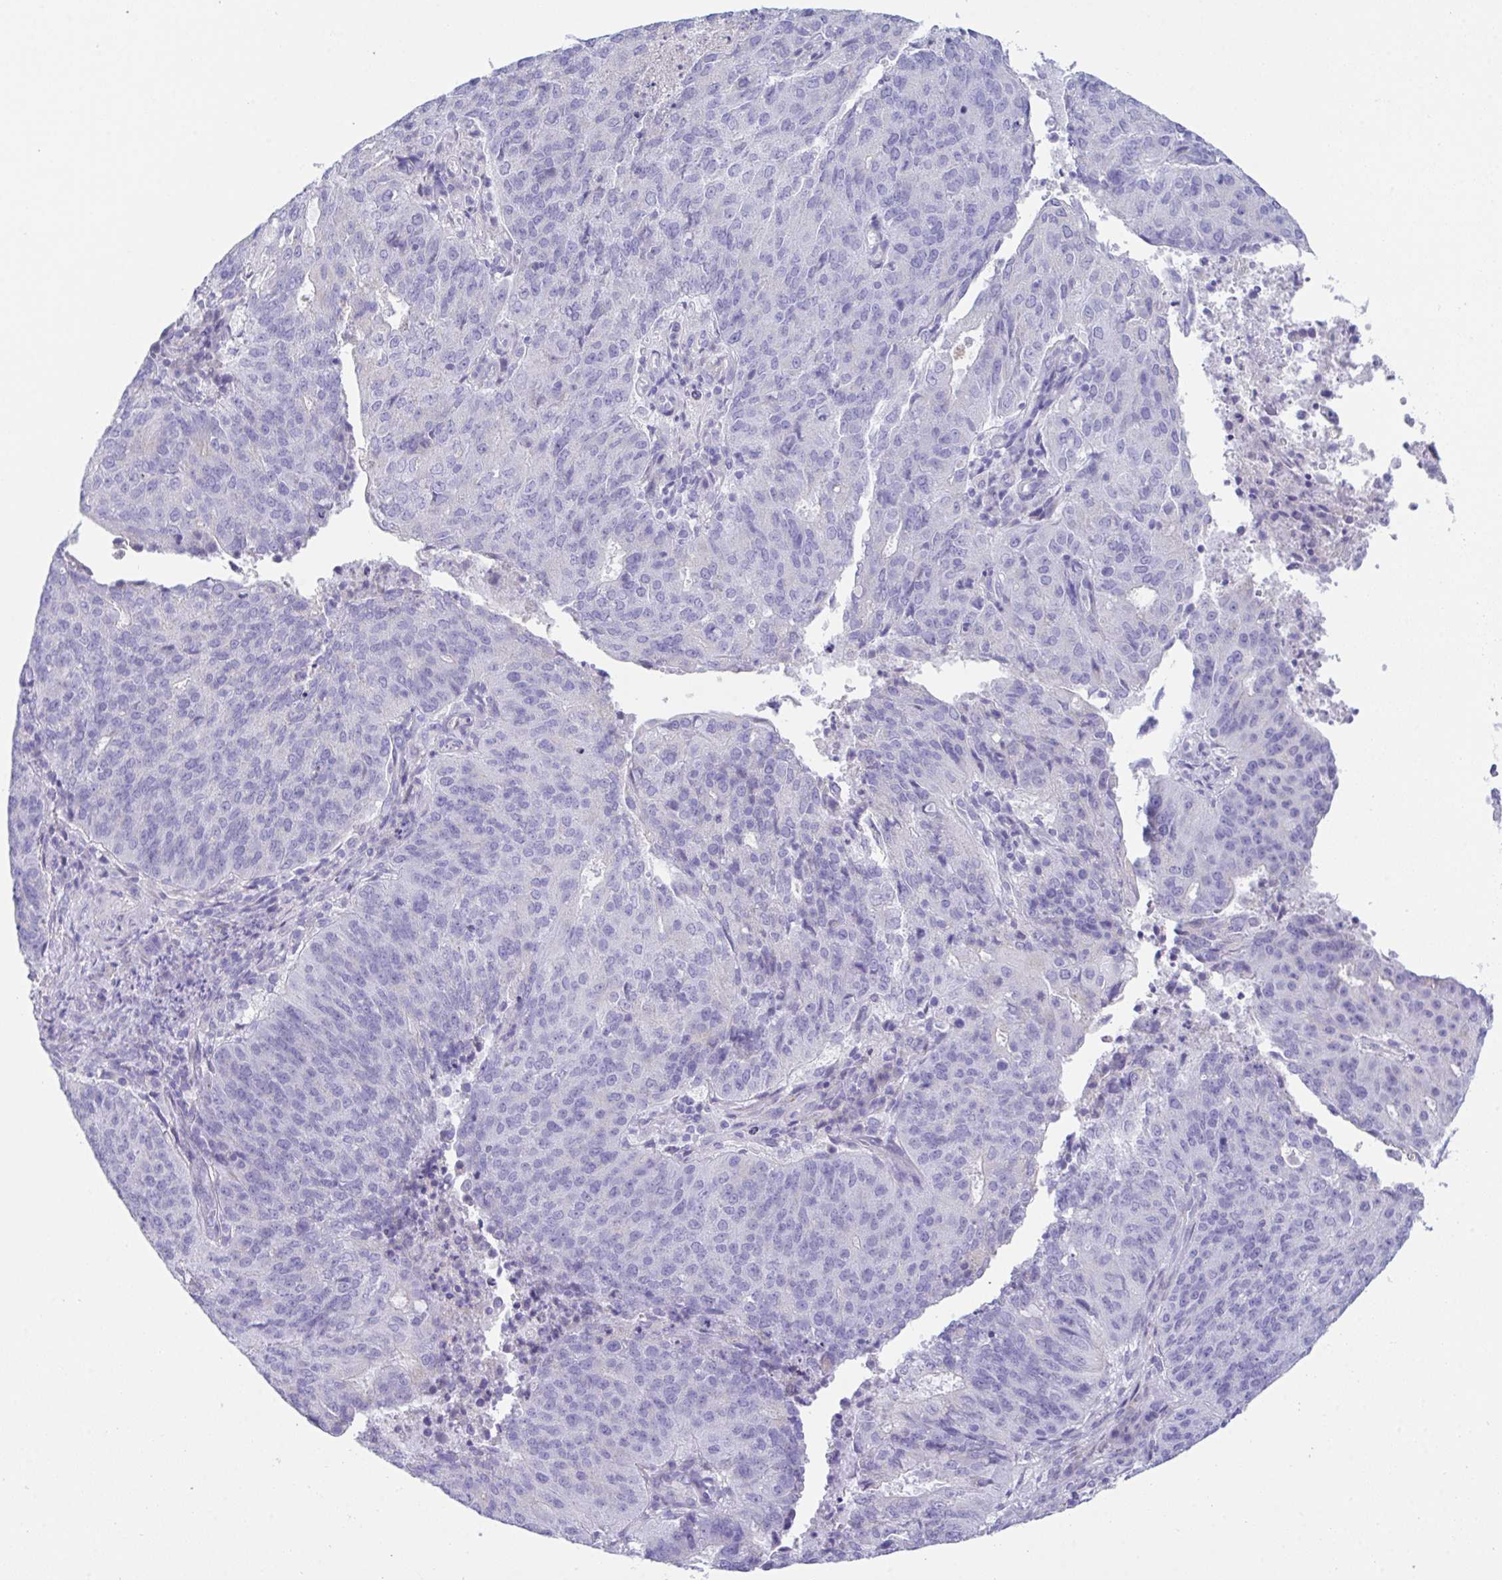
{"staining": {"intensity": "negative", "quantity": "none", "location": "none"}, "tissue": "endometrial cancer", "cell_type": "Tumor cells", "image_type": "cancer", "snomed": [{"axis": "morphology", "description": "Adenocarcinoma, NOS"}, {"axis": "topography", "description": "Endometrium"}], "caption": "An IHC histopathology image of endometrial adenocarcinoma is shown. There is no staining in tumor cells of endometrial adenocarcinoma. (DAB (3,3'-diaminobenzidine) IHC visualized using brightfield microscopy, high magnification).", "gene": "TMEM106B", "patient": {"sex": "female", "age": 82}}